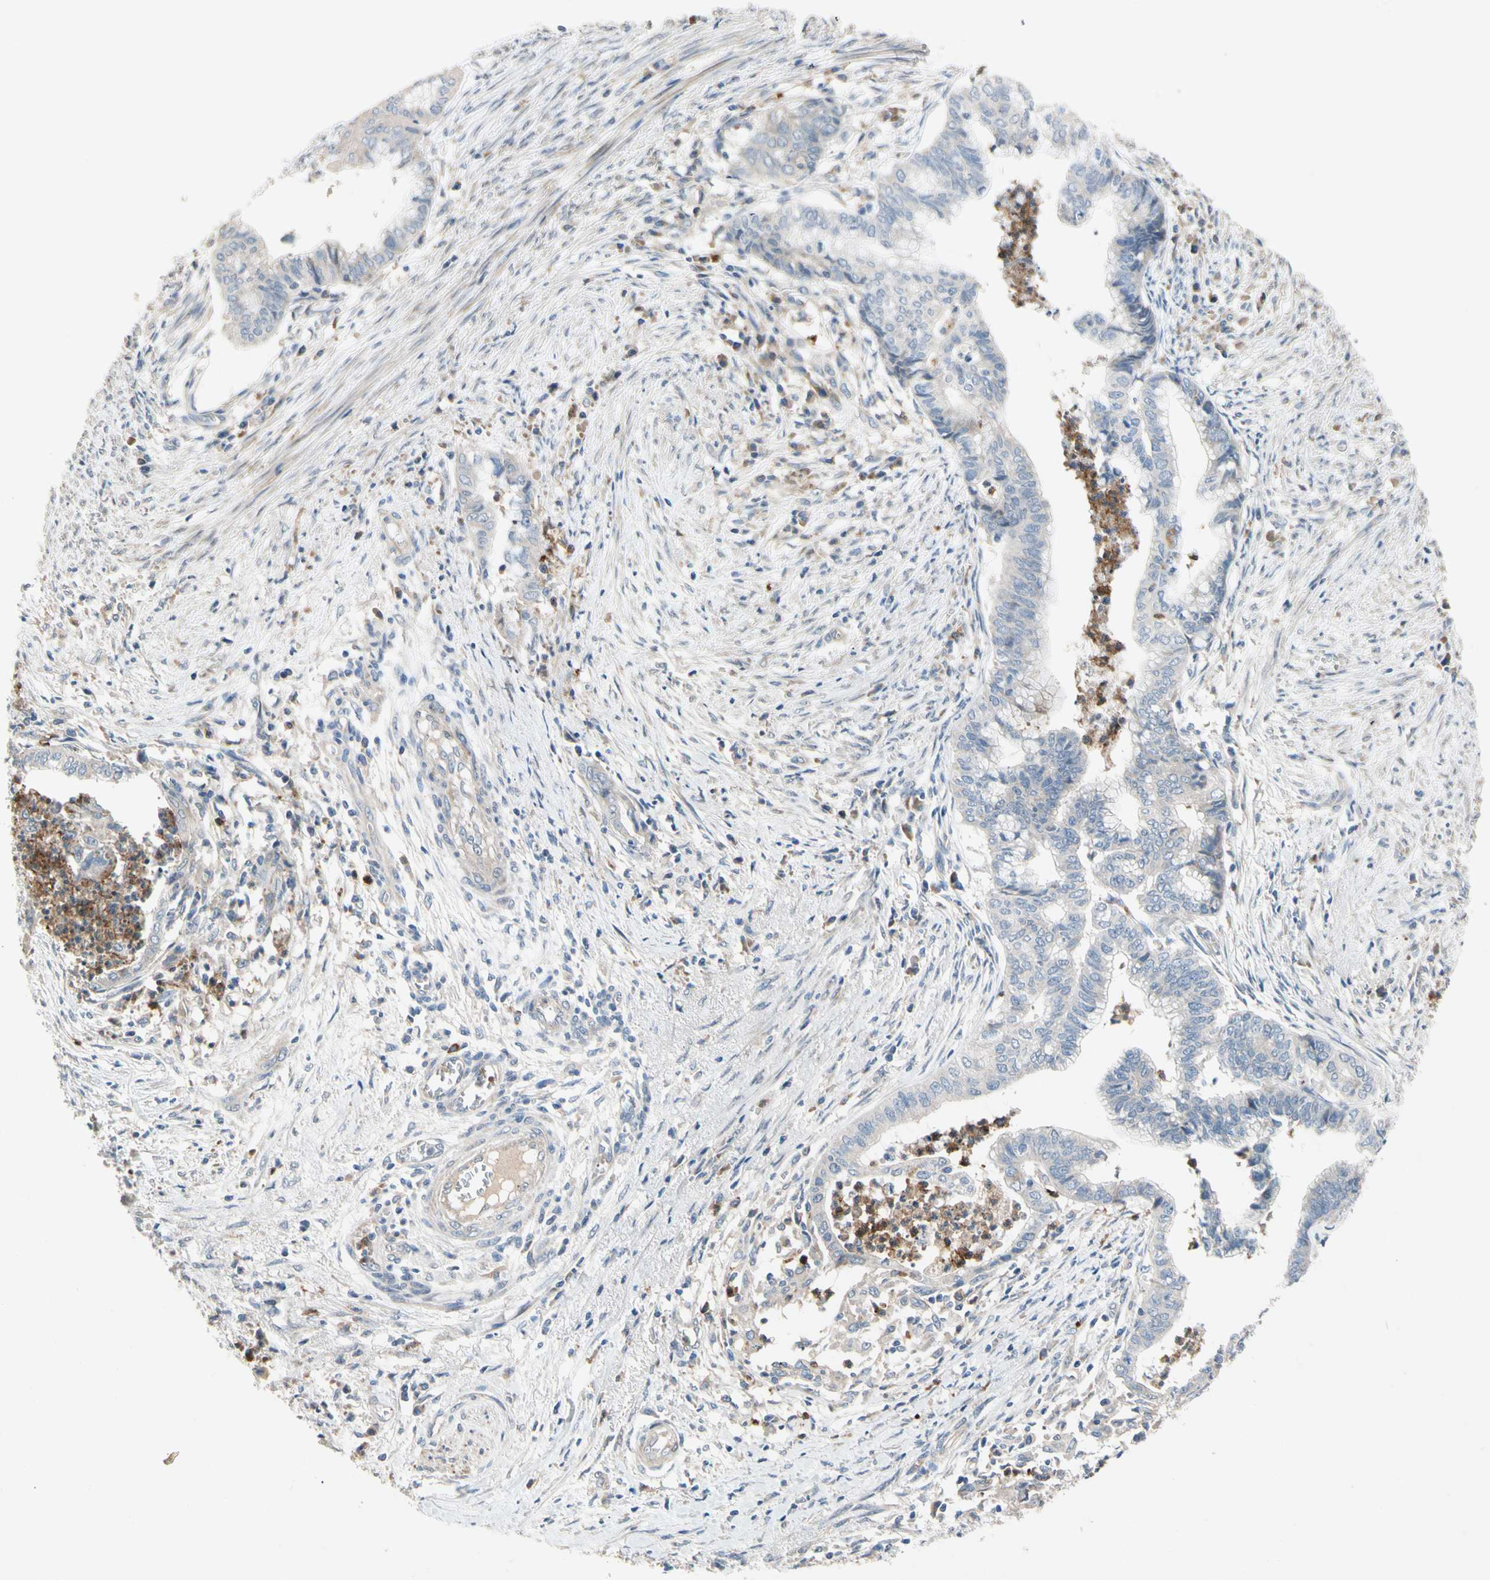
{"staining": {"intensity": "negative", "quantity": "none", "location": "none"}, "tissue": "endometrial cancer", "cell_type": "Tumor cells", "image_type": "cancer", "snomed": [{"axis": "morphology", "description": "Necrosis, NOS"}, {"axis": "morphology", "description": "Adenocarcinoma, NOS"}, {"axis": "topography", "description": "Endometrium"}], "caption": "Tumor cells show no significant protein positivity in endometrial cancer (adenocarcinoma).", "gene": "SIGLEC5", "patient": {"sex": "female", "age": 79}}